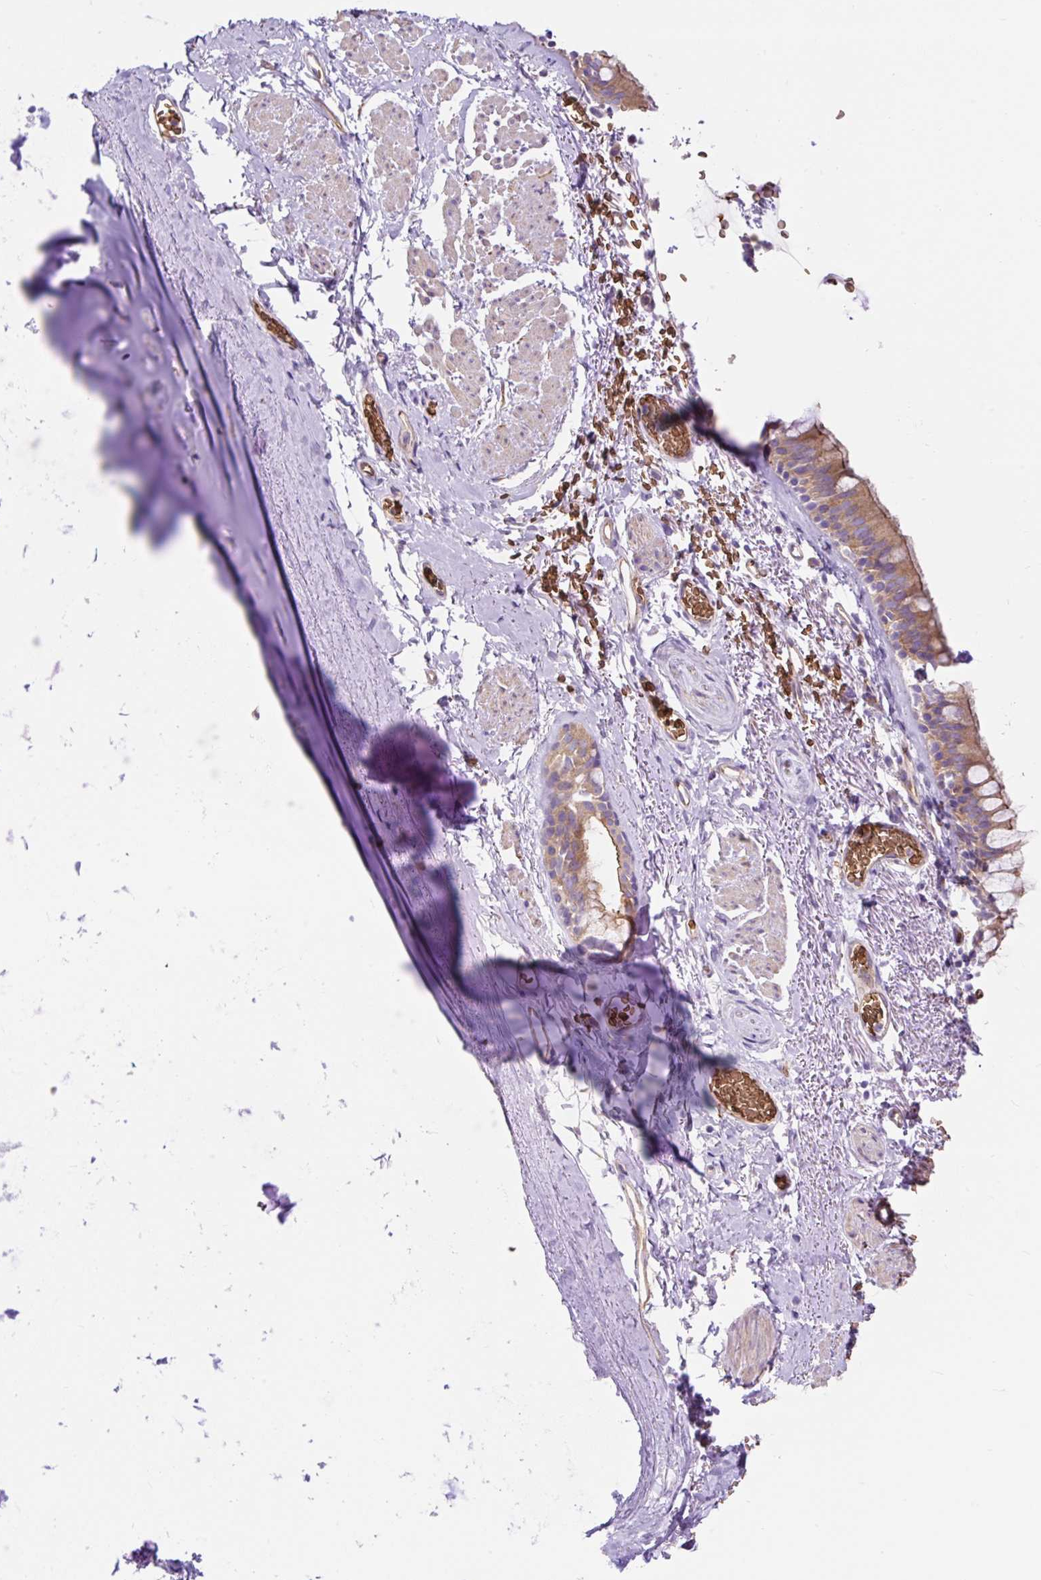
{"staining": {"intensity": "moderate", "quantity": ">75%", "location": "cytoplasmic/membranous"}, "tissue": "bronchus", "cell_type": "Respiratory epithelial cells", "image_type": "normal", "snomed": [{"axis": "morphology", "description": "Normal tissue, NOS"}, {"axis": "topography", "description": "Bronchus"}], "caption": "A medium amount of moderate cytoplasmic/membranous expression is identified in about >75% of respiratory epithelial cells in normal bronchus. (Brightfield microscopy of DAB IHC at high magnification).", "gene": "HIP1R", "patient": {"sex": "male", "age": 67}}